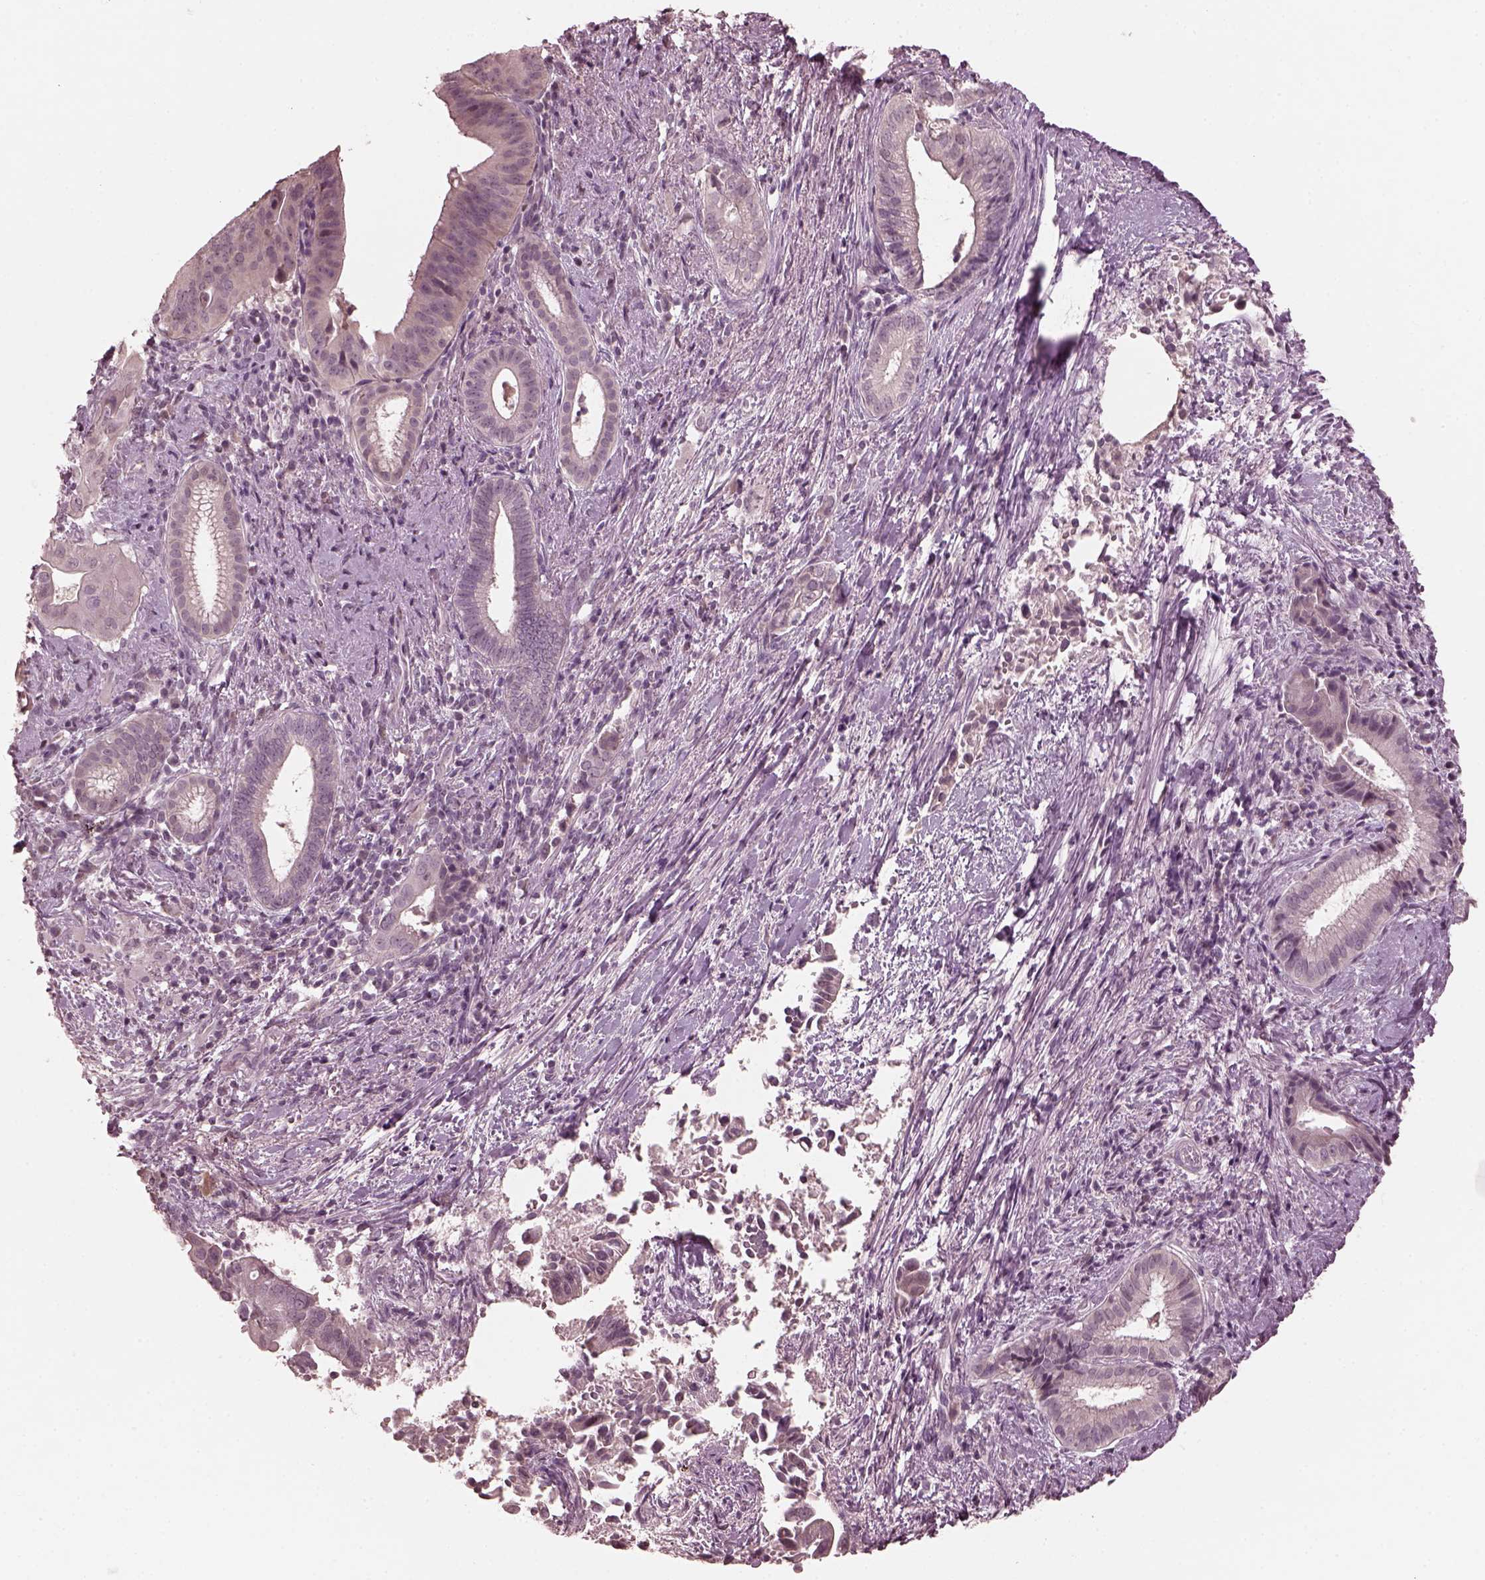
{"staining": {"intensity": "weak", "quantity": "<25%", "location": "cytoplasmic/membranous"}, "tissue": "pancreatic cancer", "cell_type": "Tumor cells", "image_type": "cancer", "snomed": [{"axis": "morphology", "description": "Adenocarcinoma, NOS"}, {"axis": "topography", "description": "Pancreas"}], "caption": "High magnification brightfield microscopy of pancreatic cancer stained with DAB (3,3'-diaminobenzidine) (brown) and counterstained with hematoxylin (blue): tumor cells show no significant expression. (DAB immunohistochemistry (IHC) visualized using brightfield microscopy, high magnification).", "gene": "RGS7", "patient": {"sex": "male", "age": 61}}